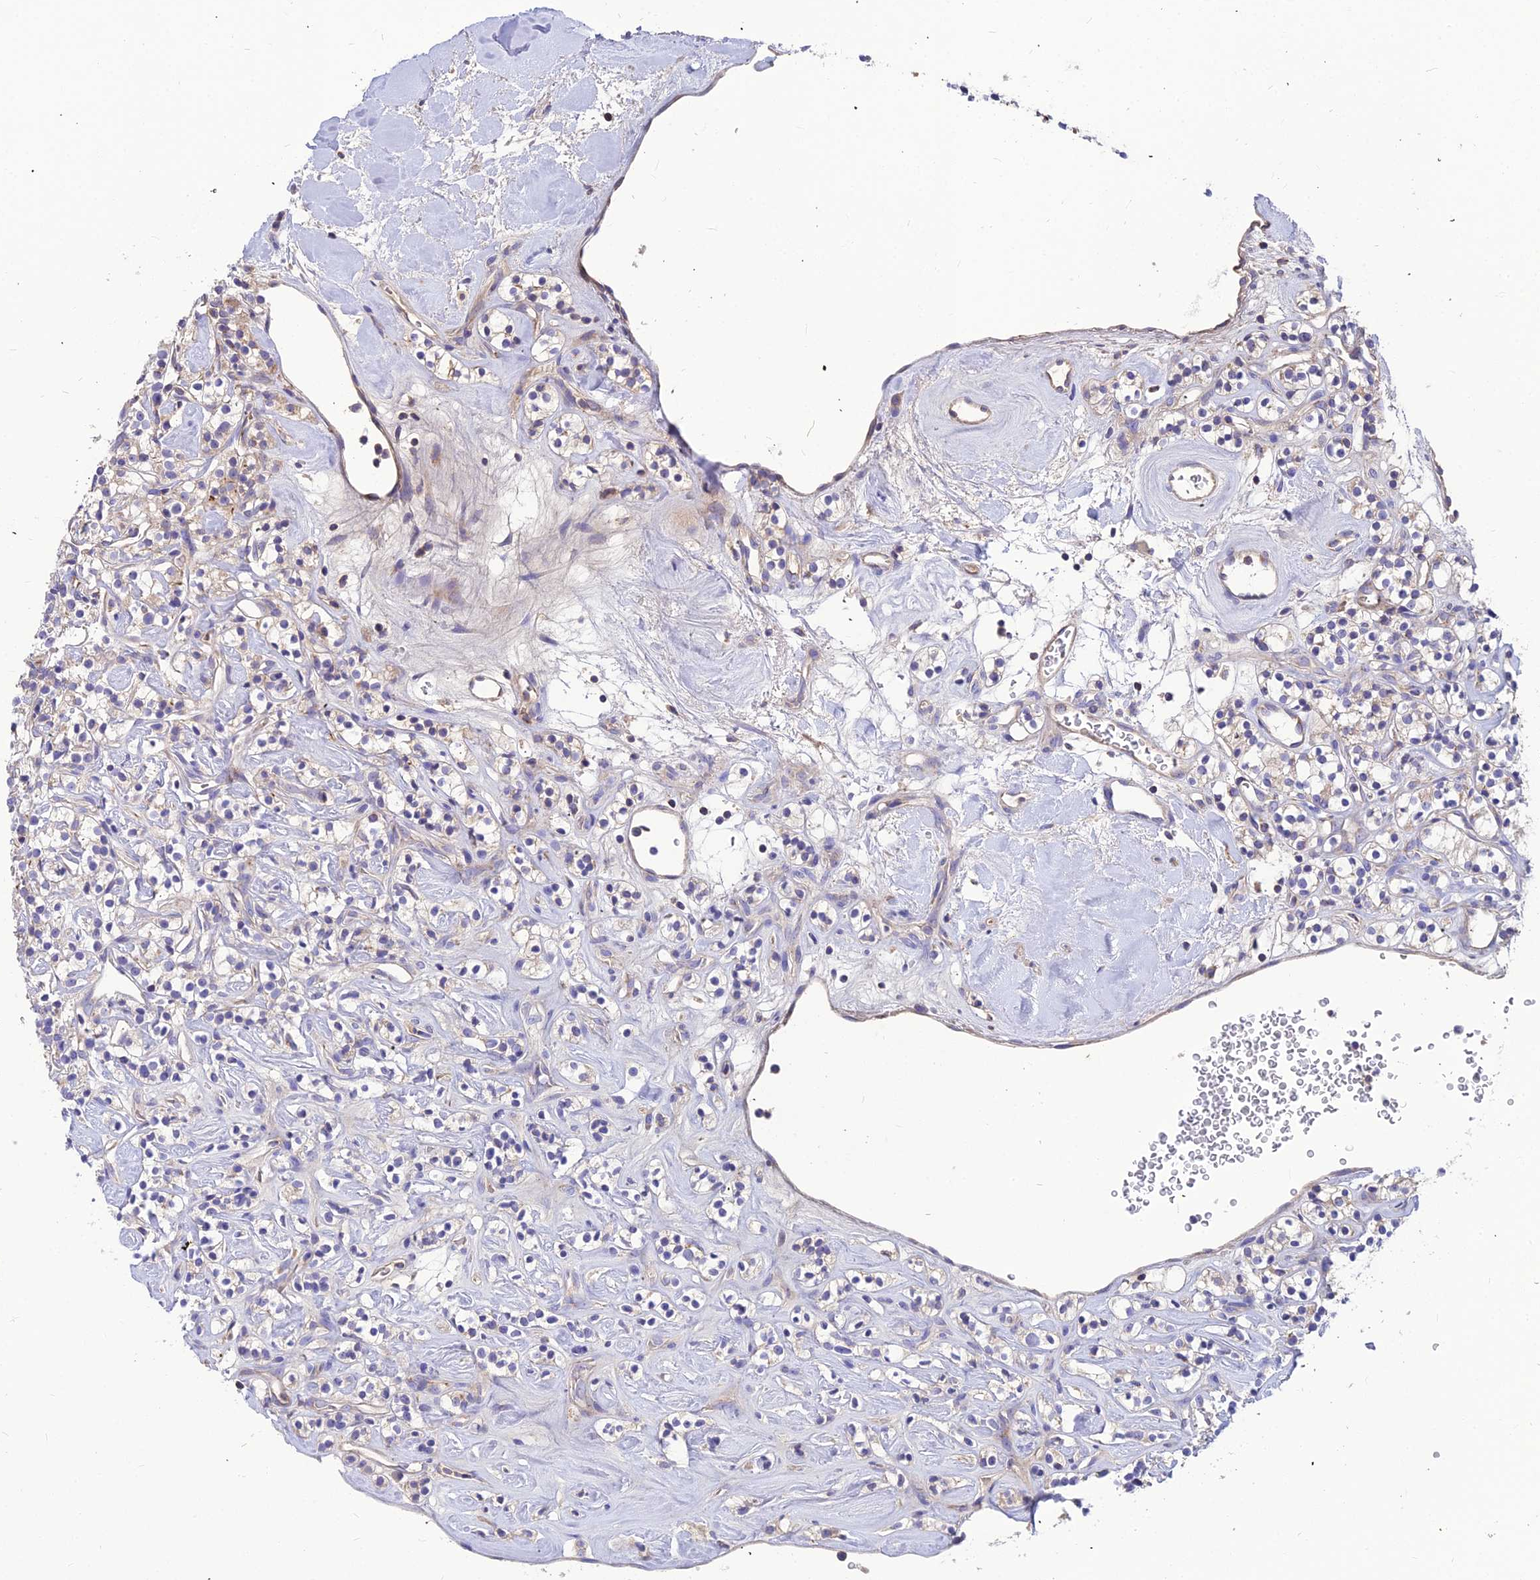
{"staining": {"intensity": "negative", "quantity": "none", "location": "none"}, "tissue": "renal cancer", "cell_type": "Tumor cells", "image_type": "cancer", "snomed": [{"axis": "morphology", "description": "Adenocarcinoma, NOS"}, {"axis": "topography", "description": "Kidney"}], "caption": "A high-resolution micrograph shows immunohistochemistry (IHC) staining of renal adenocarcinoma, which reveals no significant expression in tumor cells.", "gene": "ASPHD1", "patient": {"sex": "male", "age": 77}}